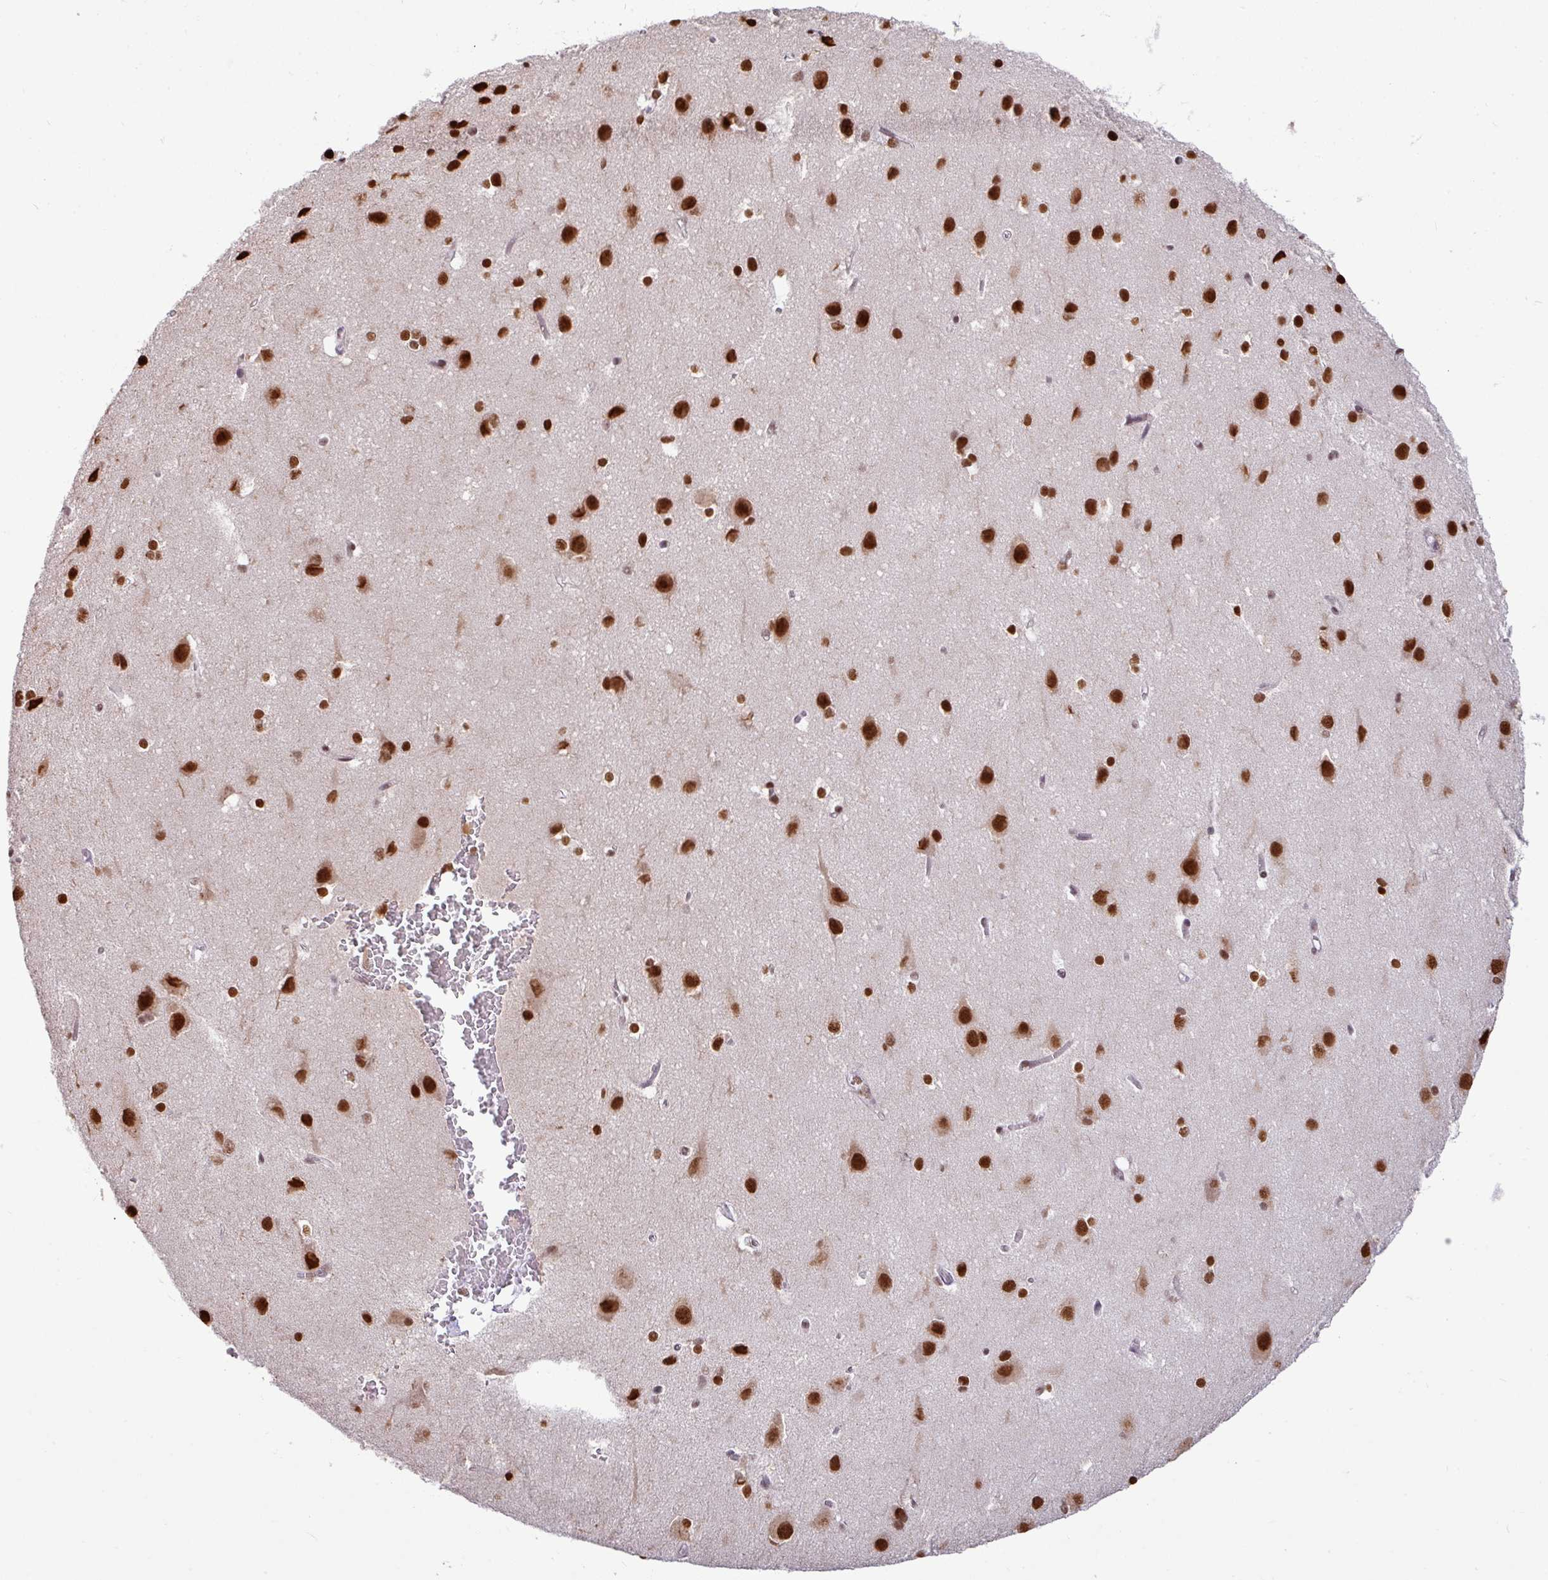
{"staining": {"intensity": "moderate", "quantity": ">75%", "location": "nuclear"}, "tissue": "cerebral cortex", "cell_type": "Endothelial cells", "image_type": "normal", "snomed": [{"axis": "morphology", "description": "Normal tissue, NOS"}, {"axis": "topography", "description": "Cerebral cortex"}], "caption": "This image exhibits immunohistochemistry (IHC) staining of unremarkable cerebral cortex, with medium moderate nuclear staining in about >75% of endothelial cells.", "gene": "TDG", "patient": {"sex": "male", "age": 37}}